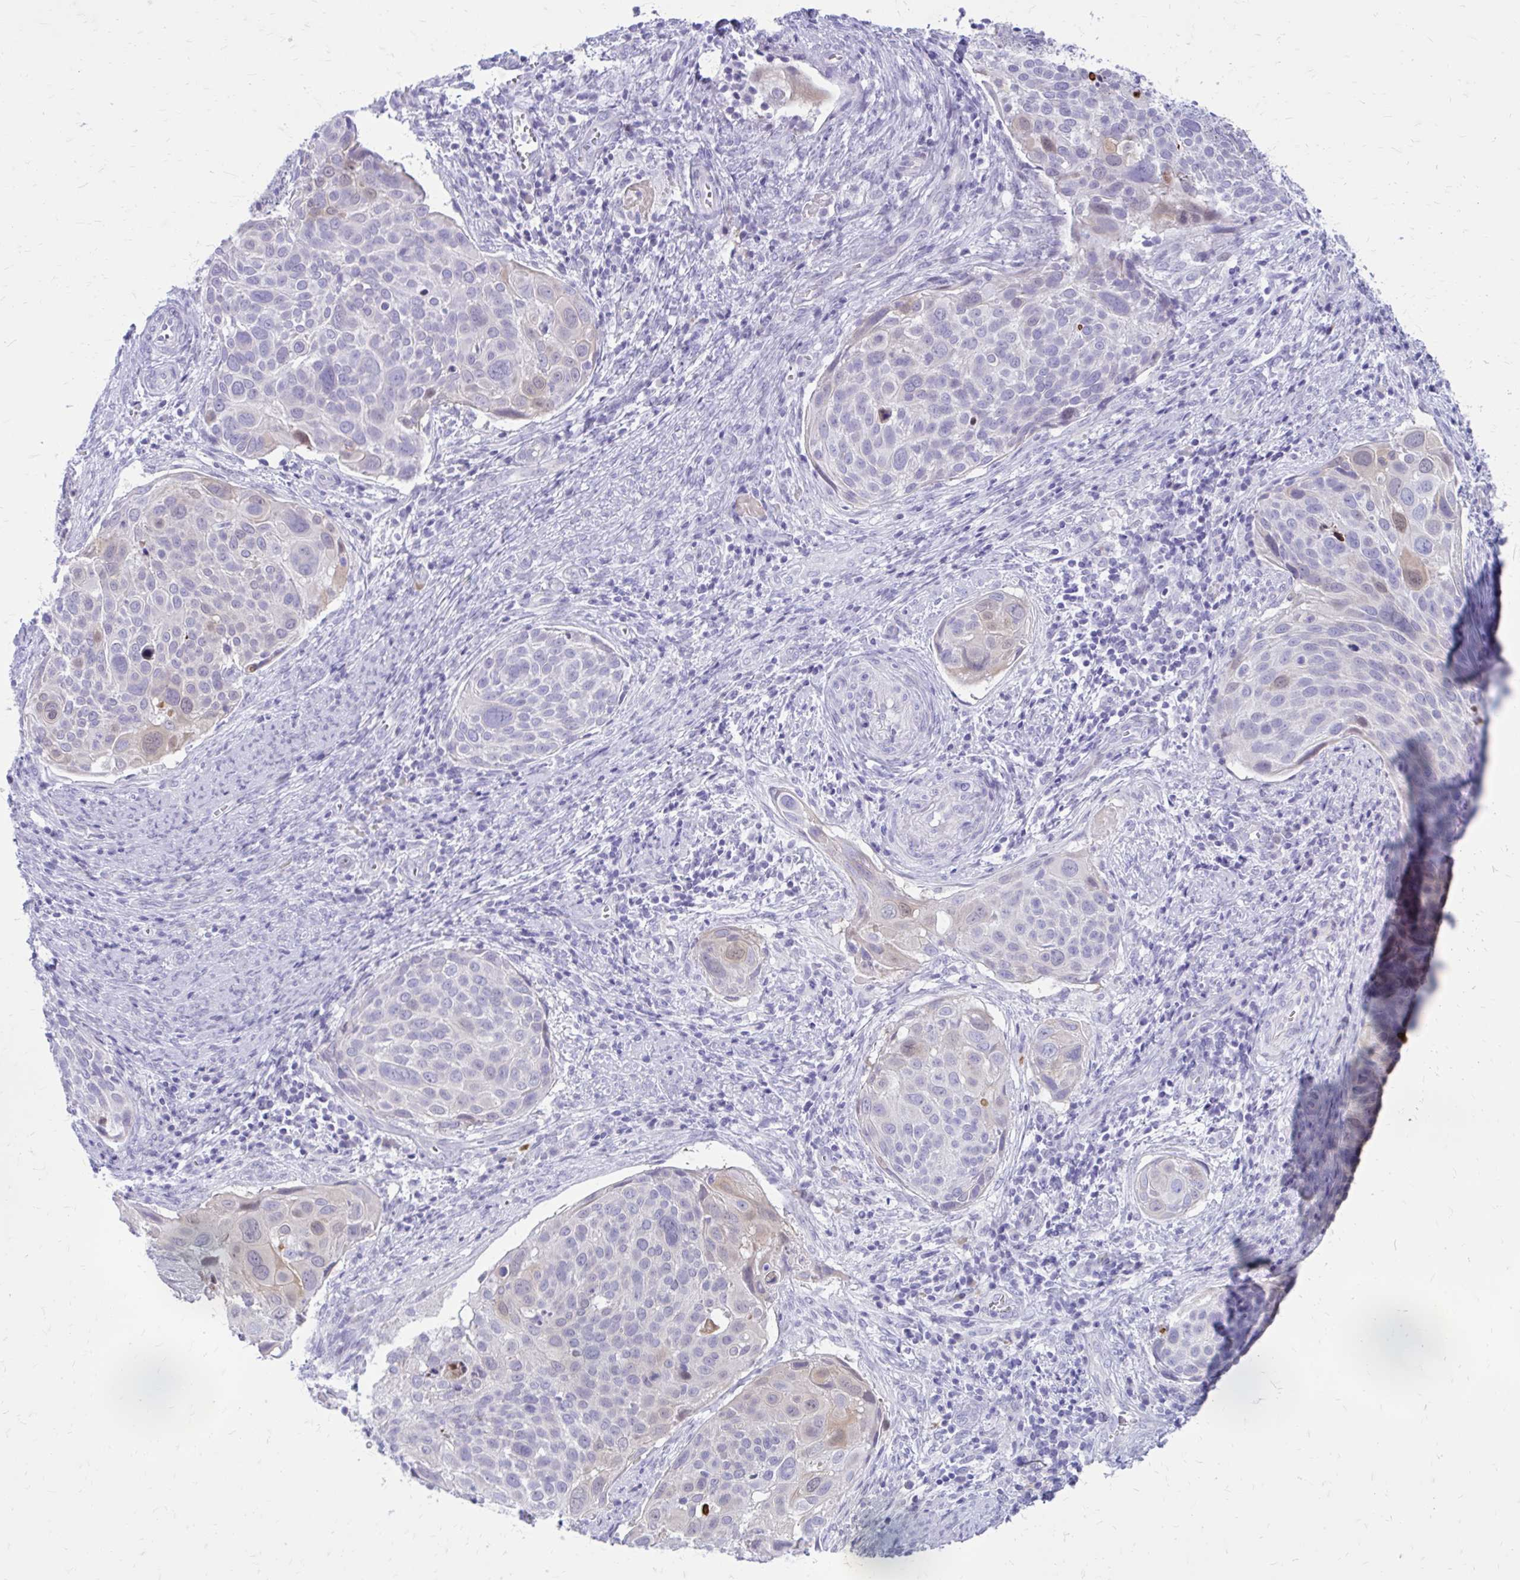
{"staining": {"intensity": "weak", "quantity": "<25%", "location": "cytoplasmic/membranous"}, "tissue": "cervical cancer", "cell_type": "Tumor cells", "image_type": "cancer", "snomed": [{"axis": "morphology", "description": "Squamous cell carcinoma, NOS"}, {"axis": "topography", "description": "Cervix"}], "caption": "The micrograph displays no staining of tumor cells in cervical cancer (squamous cell carcinoma).", "gene": "LCN15", "patient": {"sex": "female", "age": 39}}